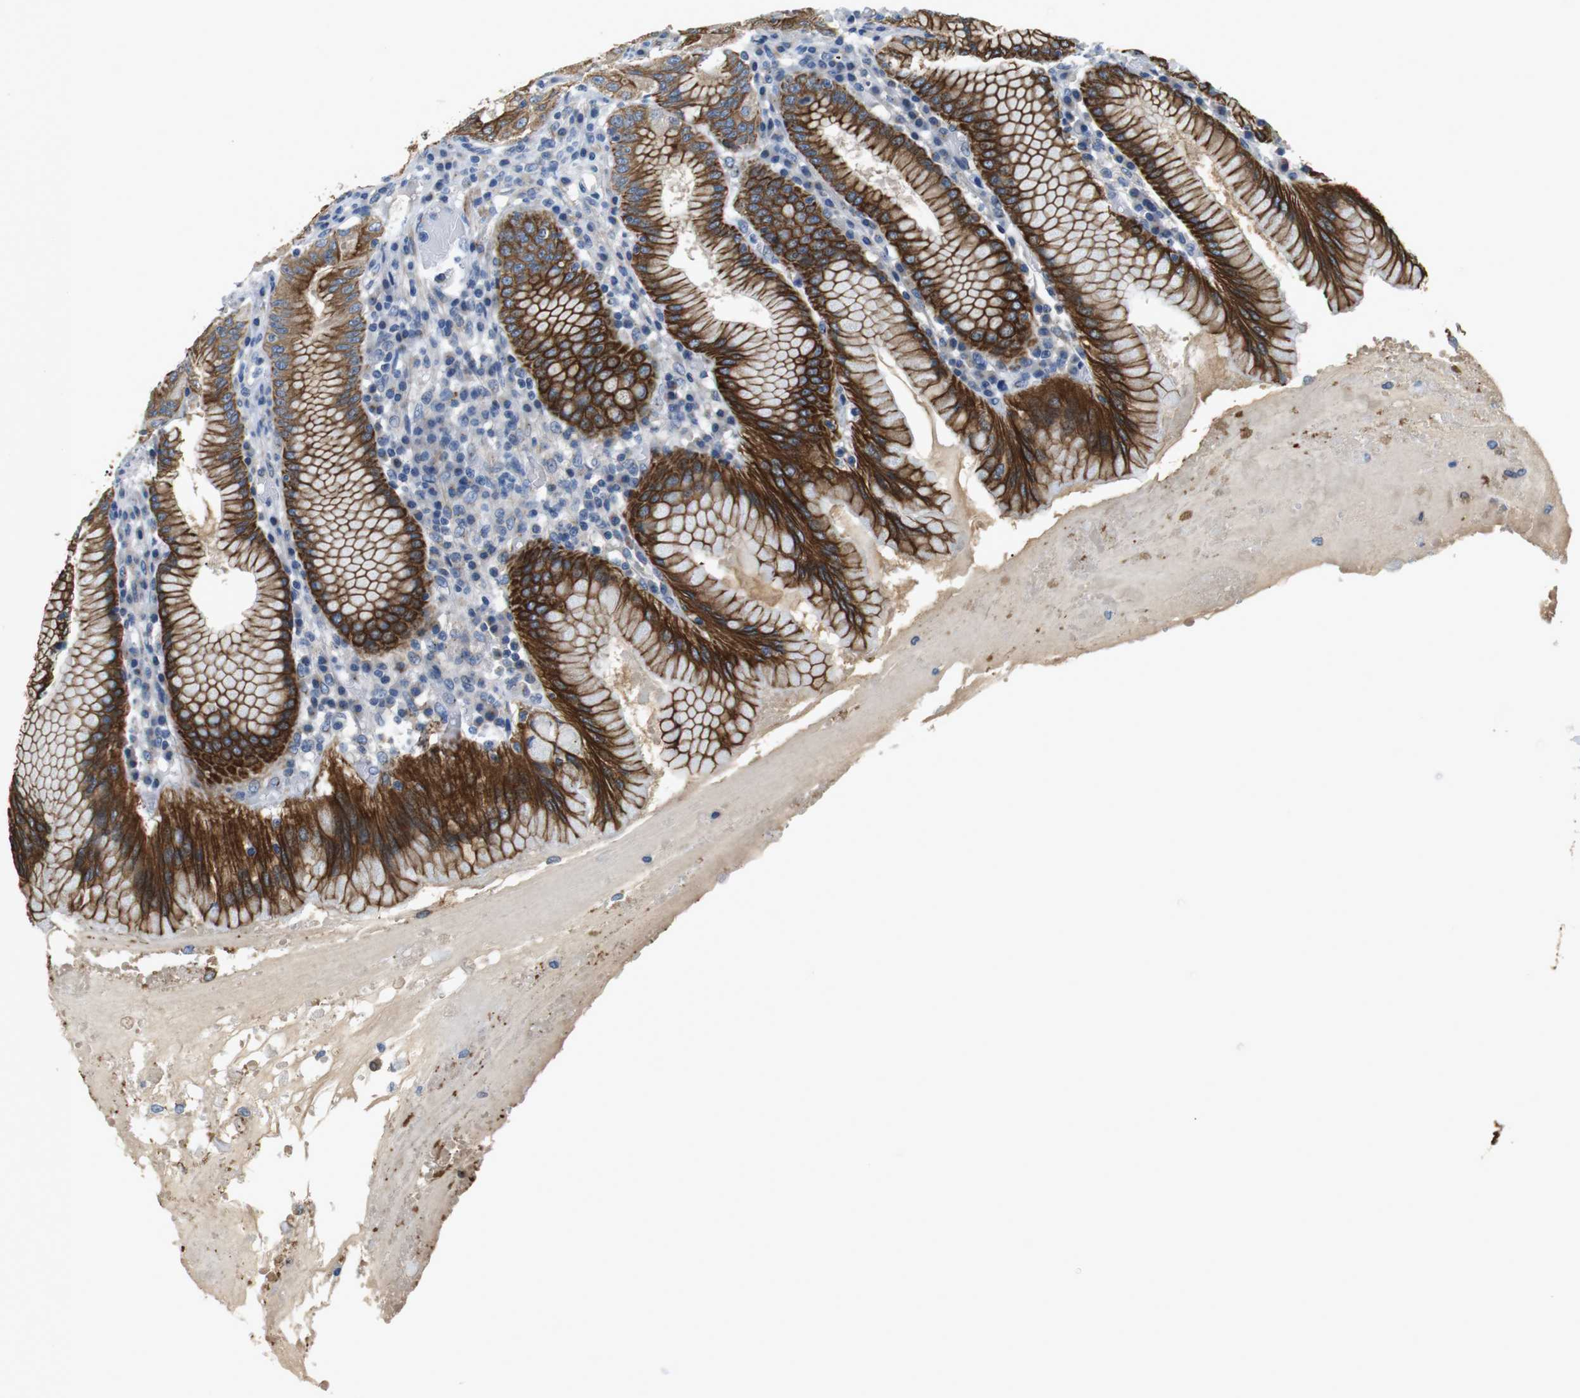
{"staining": {"intensity": "strong", "quantity": ">75%", "location": "cytoplasmic/membranous"}, "tissue": "stomach", "cell_type": "Glandular cells", "image_type": "normal", "snomed": [{"axis": "morphology", "description": "Normal tissue, NOS"}, {"axis": "topography", "description": "Stomach"}, {"axis": "topography", "description": "Stomach, lower"}], "caption": "The image reveals staining of normal stomach, revealing strong cytoplasmic/membranous protein expression (brown color) within glandular cells. The protein is shown in brown color, while the nuclei are stained blue.", "gene": "UNC5CL", "patient": {"sex": "female", "age": 56}}